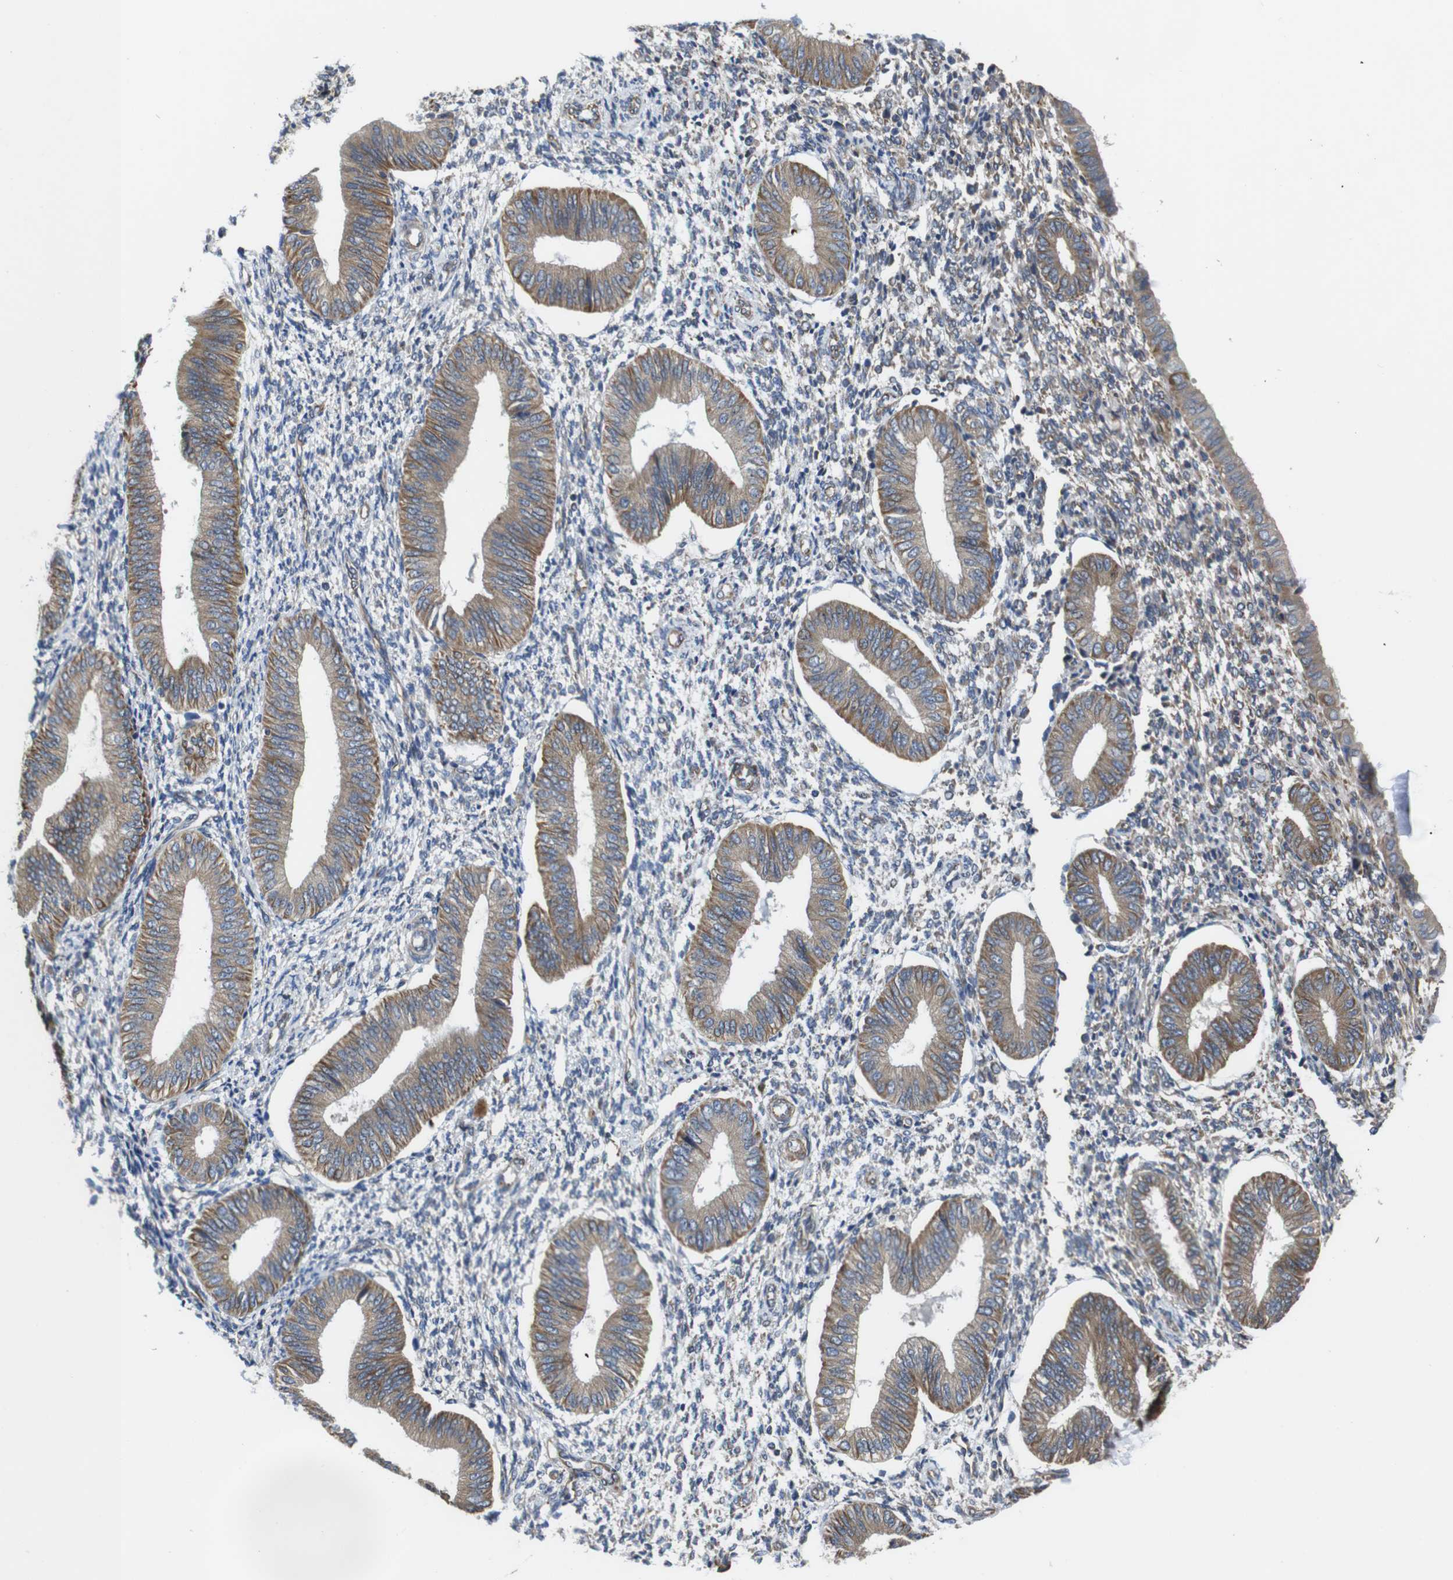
{"staining": {"intensity": "weak", "quantity": "25%-75%", "location": "cytoplasmic/membranous"}, "tissue": "endometrium", "cell_type": "Cells in endometrial stroma", "image_type": "normal", "snomed": [{"axis": "morphology", "description": "Normal tissue, NOS"}, {"axis": "topography", "description": "Endometrium"}], "caption": "Protein positivity by immunohistochemistry (IHC) exhibits weak cytoplasmic/membranous positivity in approximately 25%-75% of cells in endometrial stroma in normal endometrium.", "gene": "POMK", "patient": {"sex": "female", "age": 50}}